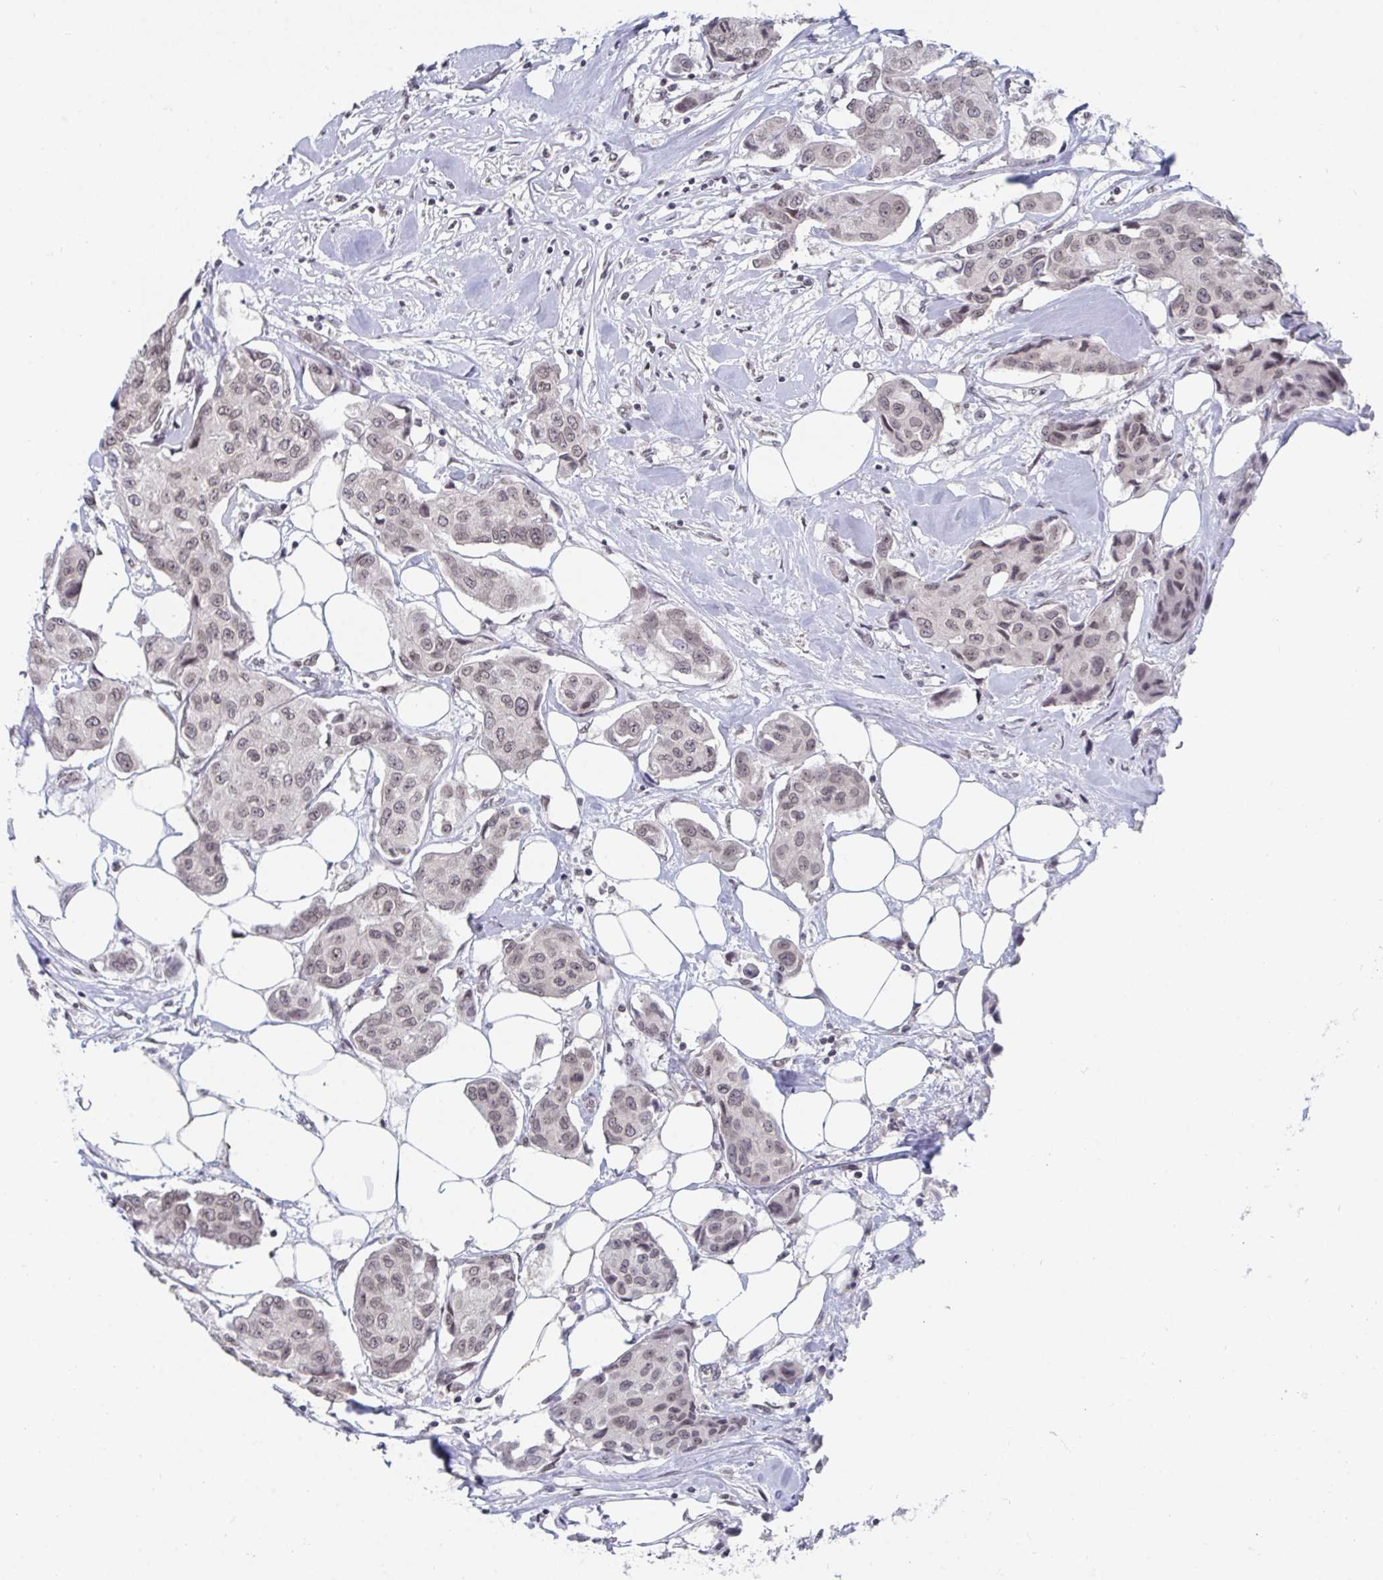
{"staining": {"intensity": "weak", "quantity": "<25%", "location": "nuclear"}, "tissue": "breast cancer", "cell_type": "Tumor cells", "image_type": "cancer", "snomed": [{"axis": "morphology", "description": "Duct carcinoma"}, {"axis": "topography", "description": "Breast"}, {"axis": "topography", "description": "Lymph node"}], "caption": "IHC histopathology image of breast cancer (invasive ductal carcinoma) stained for a protein (brown), which reveals no expression in tumor cells.", "gene": "TRIP12", "patient": {"sex": "female", "age": 80}}